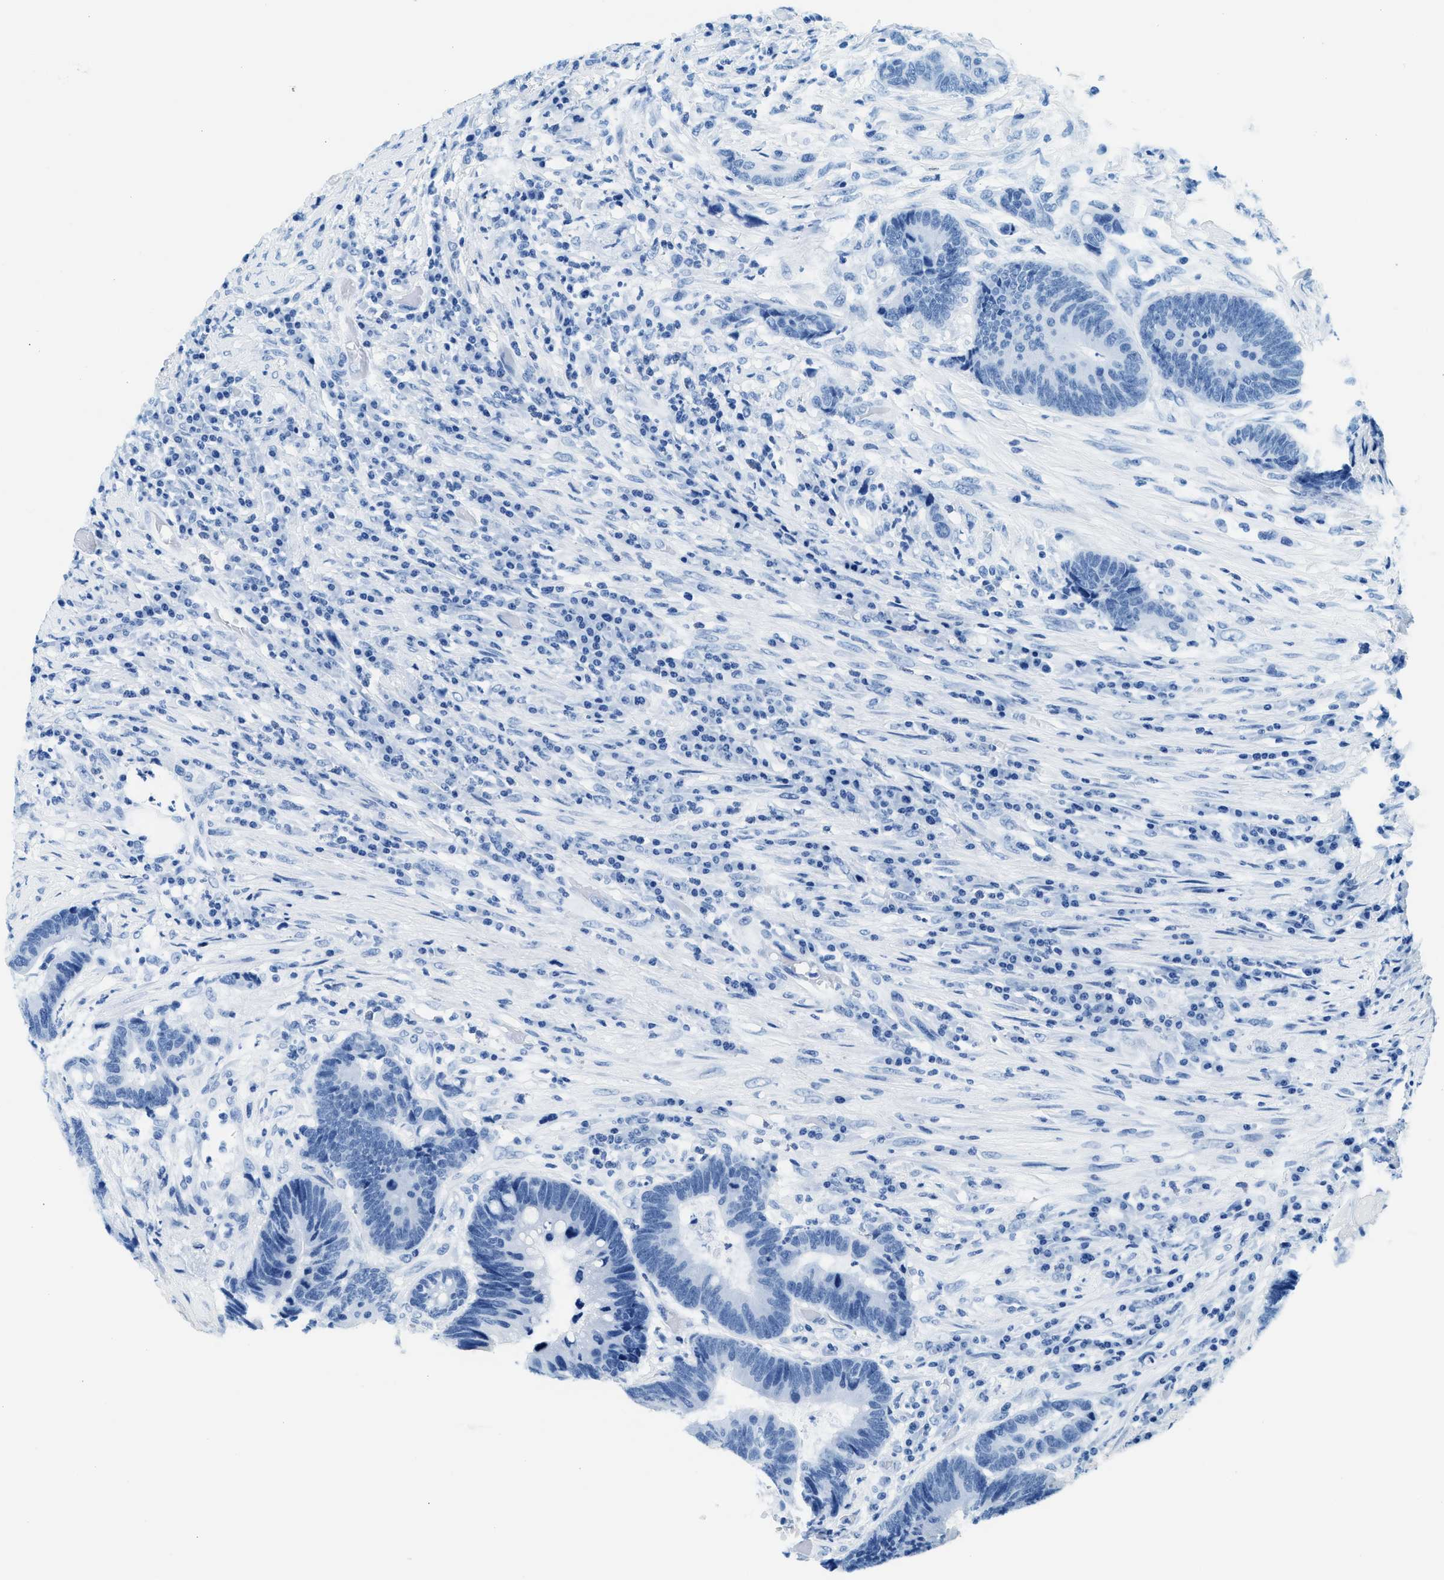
{"staining": {"intensity": "negative", "quantity": "none", "location": "none"}, "tissue": "colorectal cancer", "cell_type": "Tumor cells", "image_type": "cancer", "snomed": [{"axis": "morphology", "description": "Adenocarcinoma, NOS"}, {"axis": "topography", "description": "Rectum"}, {"axis": "topography", "description": "Anal"}], "caption": "A histopathology image of human colorectal cancer is negative for staining in tumor cells.", "gene": "VPS53", "patient": {"sex": "female", "age": 89}}